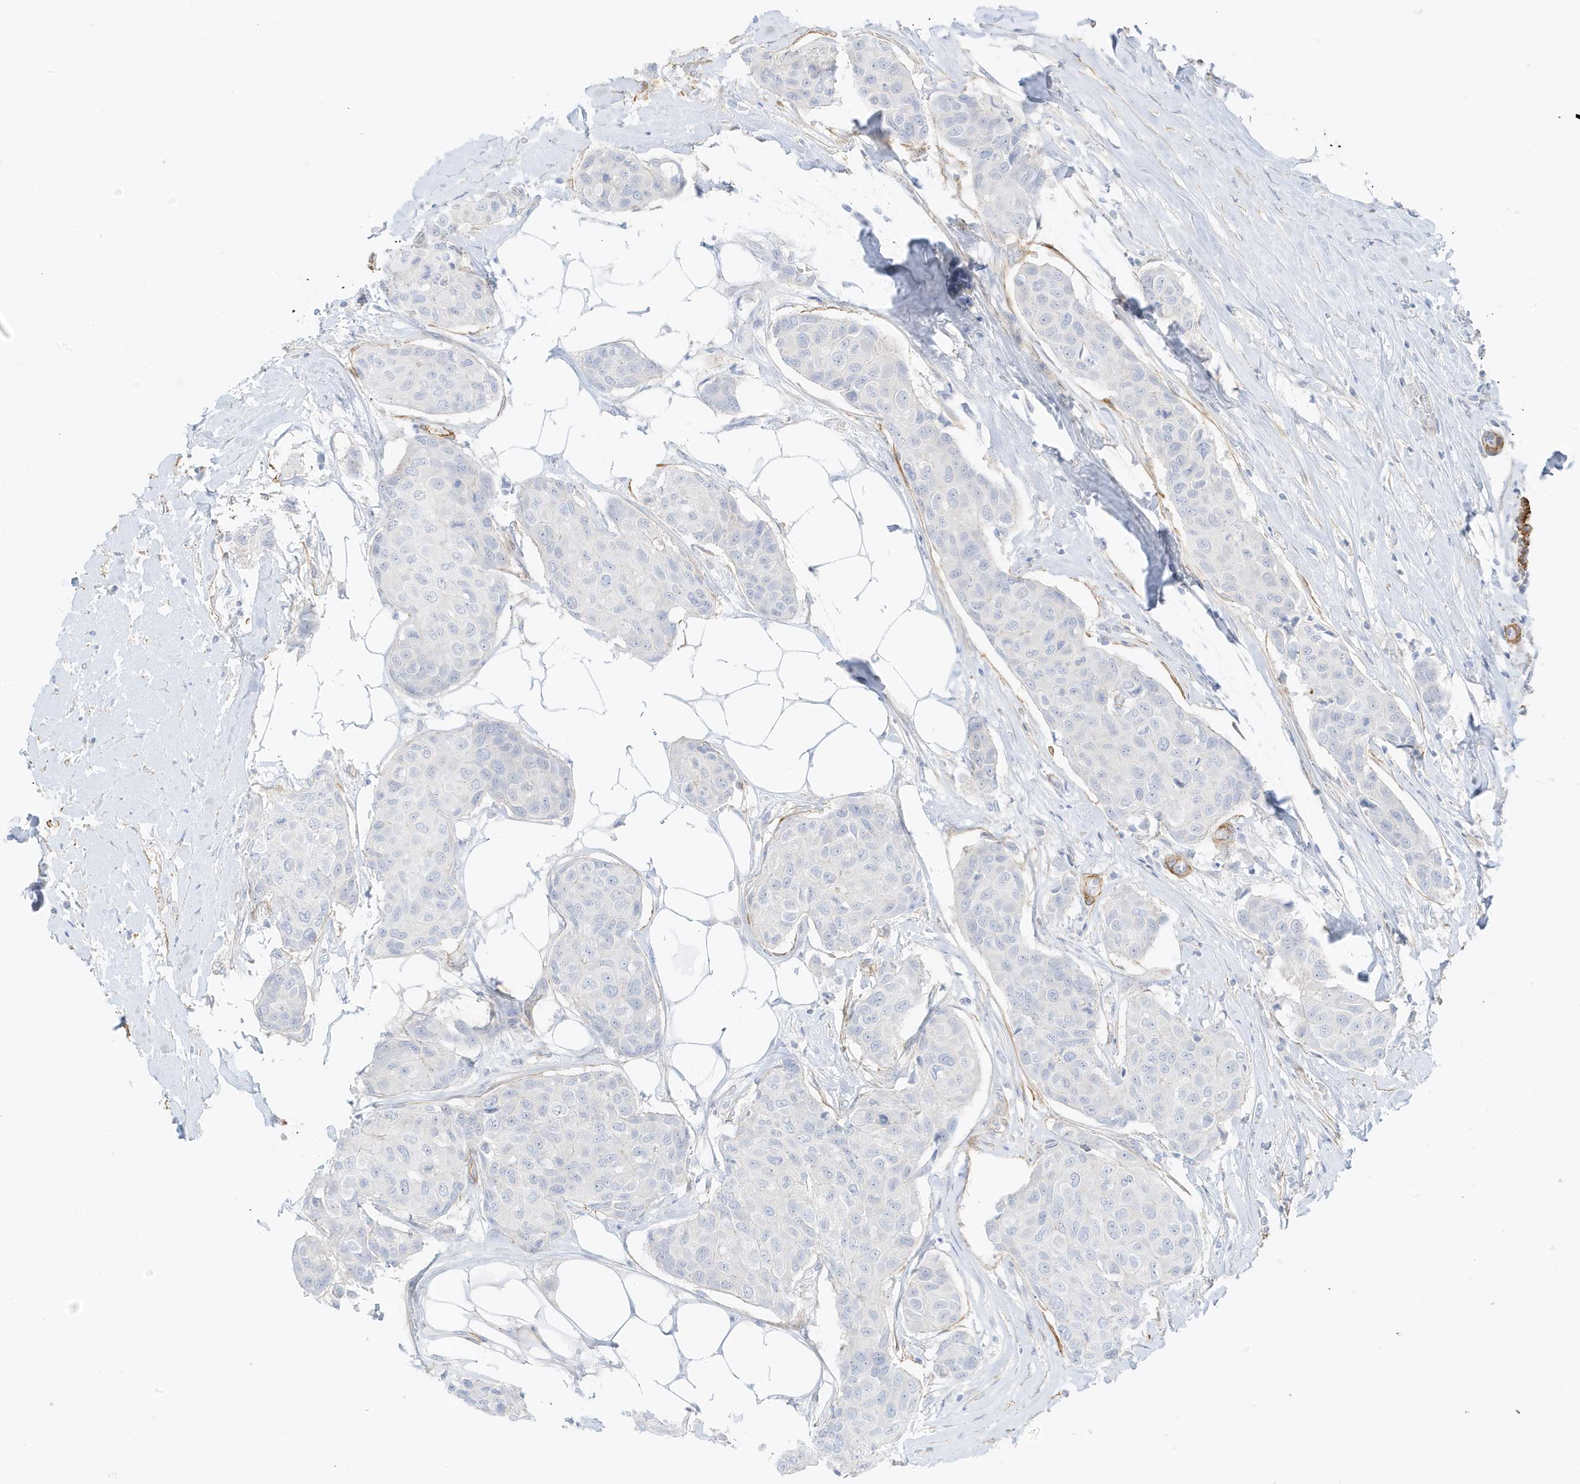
{"staining": {"intensity": "negative", "quantity": "none", "location": "none"}, "tissue": "breast cancer", "cell_type": "Tumor cells", "image_type": "cancer", "snomed": [{"axis": "morphology", "description": "Duct carcinoma"}, {"axis": "topography", "description": "Breast"}], "caption": "This is an IHC histopathology image of breast cancer. There is no staining in tumor cells.", "gene": "SLC22A13", "patient": {"sex": "female", "age": 80}}